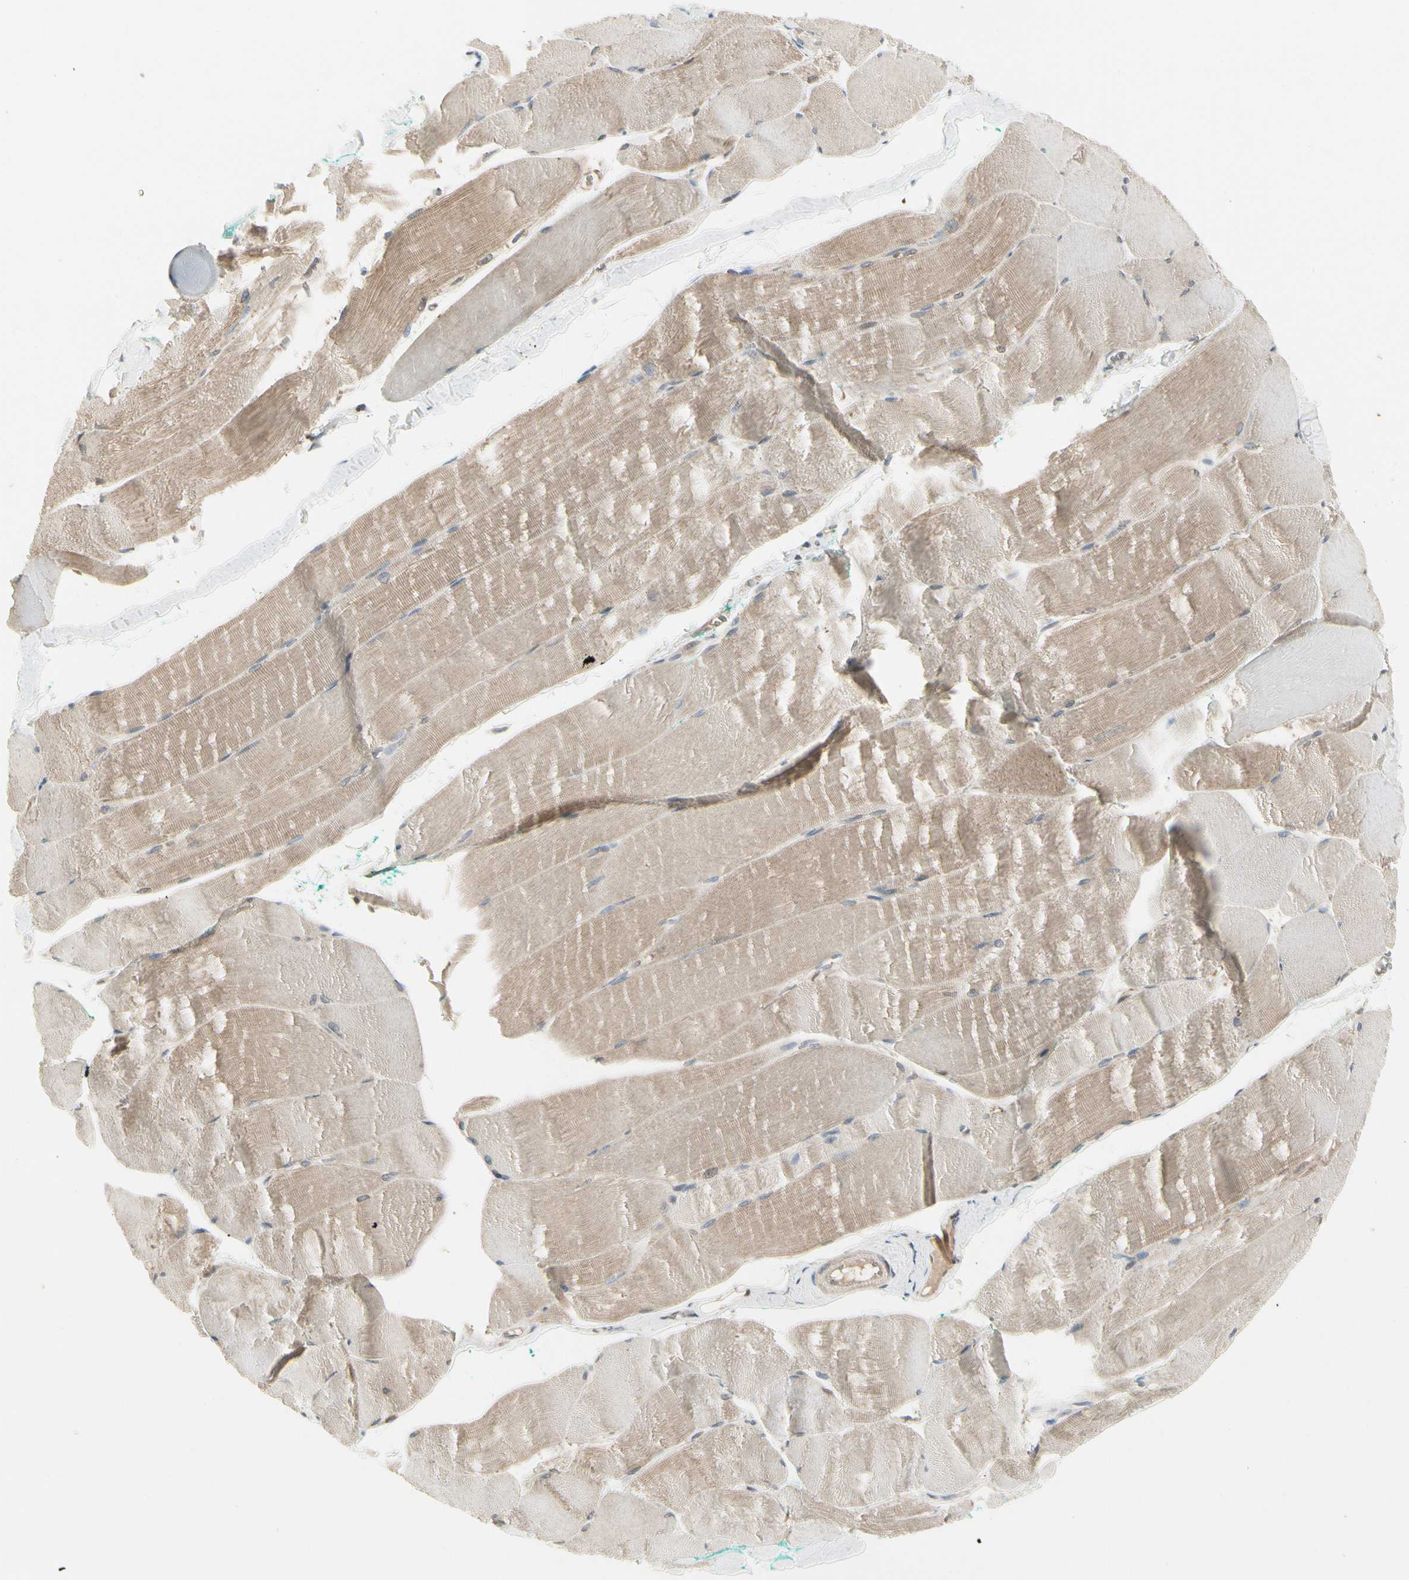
{"staining": {"intensity": "weak", "quantity": ">75%", "location": "cytoplasmic/membranous"}, "tissue": "skeletal muscle", "cell_type": "Myocytes", "image_type": "normal", "snomed": [{"axis": "morphology", "description": "Normal tissue, NOS"}, {"axis": "morphology", "description": "Squamous cell carcinoma, NOS"}, {"axis": "topography", "description": "Skeletal muscle"}], "caption": "IHC (DAB) staining of benign human skeletal muscle demonstrates weak cytoplasmic/membranous protein staining in about >75% of myocytes. (Stains: DAB in brown, nuclei in blue, Microscopy: brightfield microscopy at high magnification).", "gene": "EVC", "patient": {"sex": "male", "age": 51}}